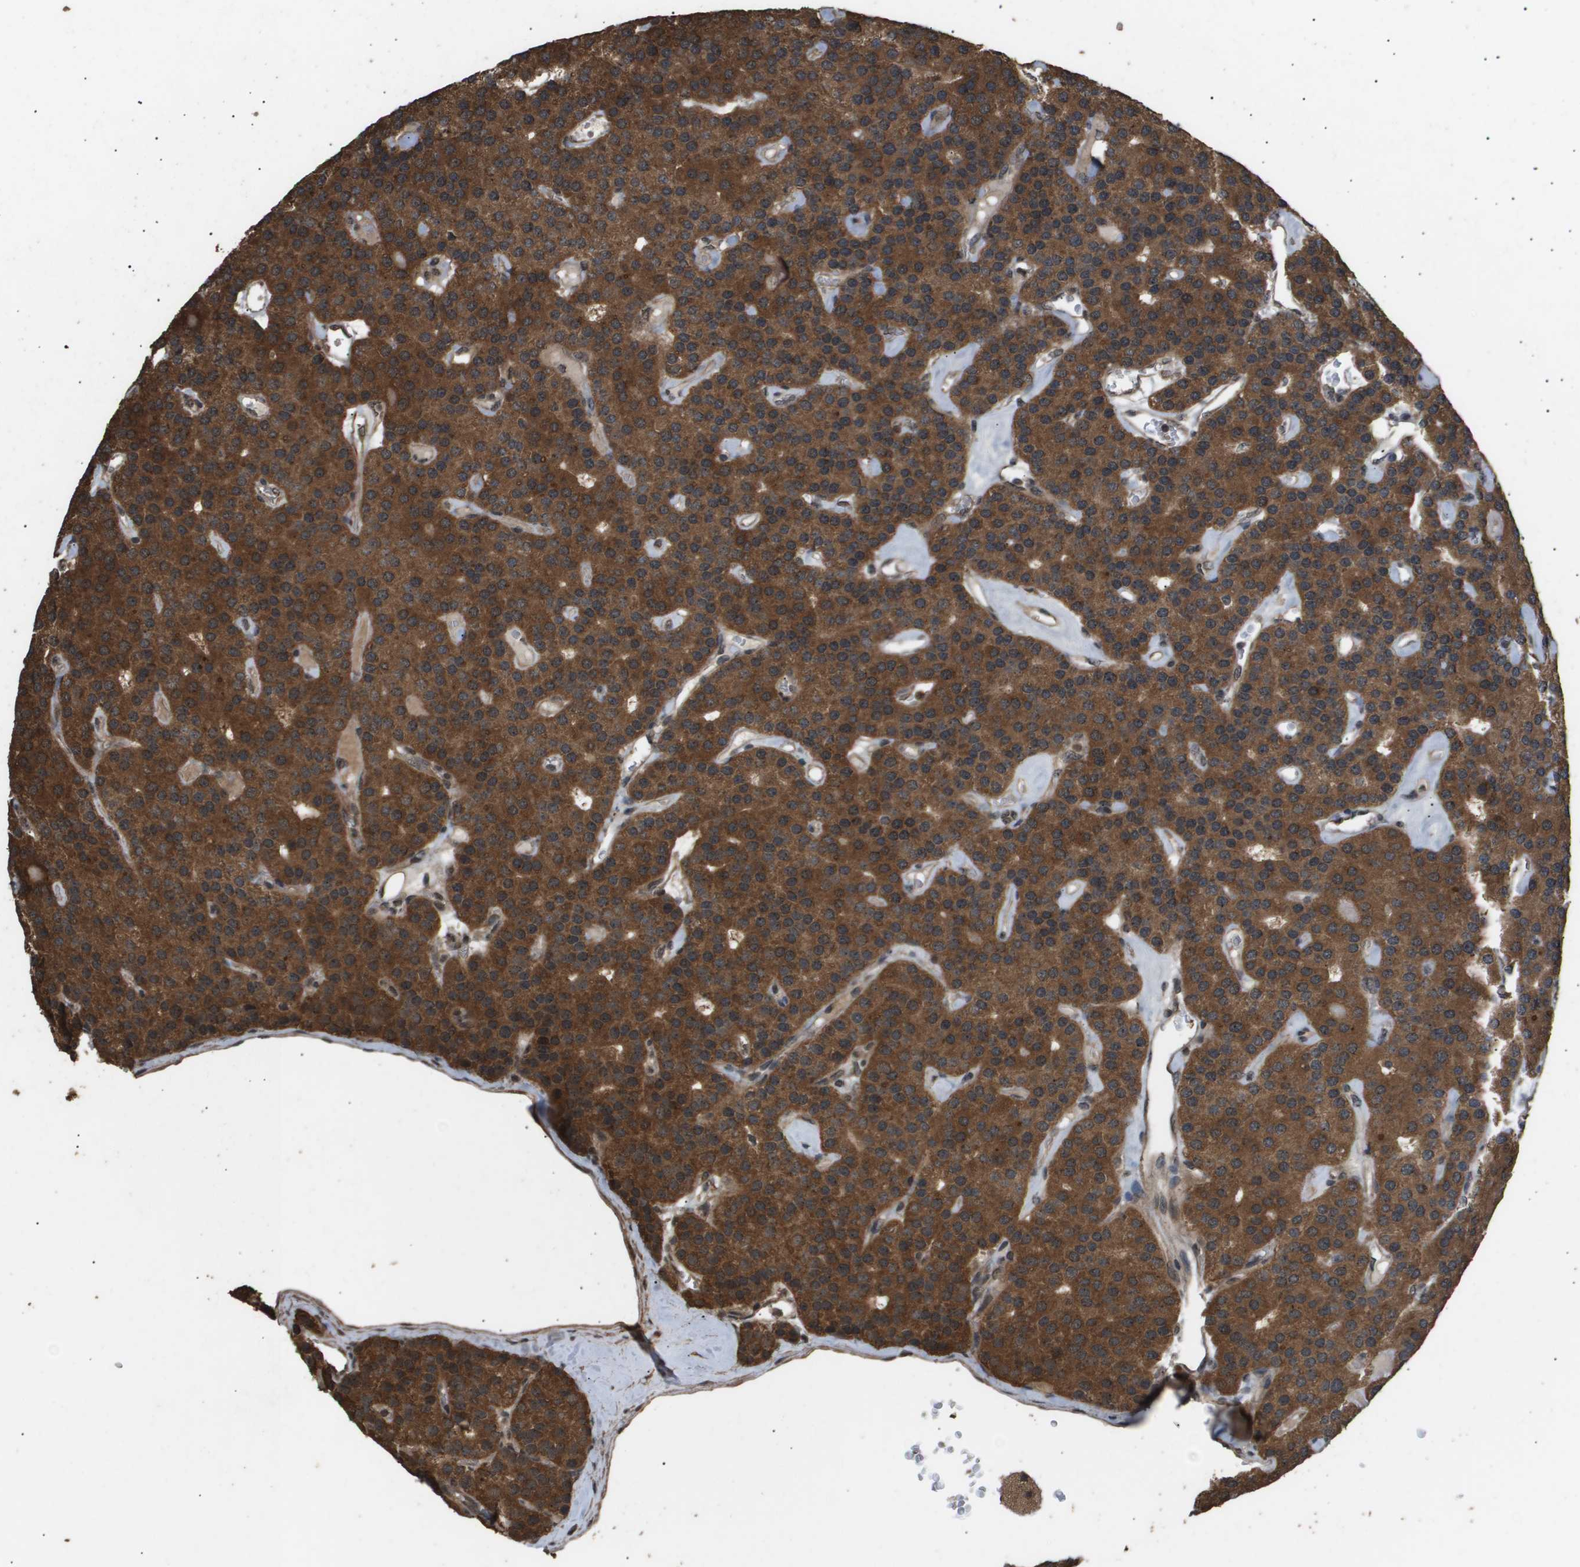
{"staining": {"intensity": "strong", "quantity": ">75%", "location": "cytoplasmic/membranous,nuclear"}, "tissue": "parathyroid gland", "cell_type": "Glandular cells", "image_type": "normal", "snomed": [{"axis": "morphology", "description": "Normal tissue, NOS"}, {"axis": "topography", "description": "Skeletal muscle"}, {"axis": "topography", "description": "Parathyroid gland"}], "caption": "IHC (DAB) staining of normal parathyroid gland demonstrates strong cytoplasmic/membranous,nuclear protein staining in approximately >75% of glandular cells.", "gene": "ING1", "patient": {"sex": "female", "age": 37}}